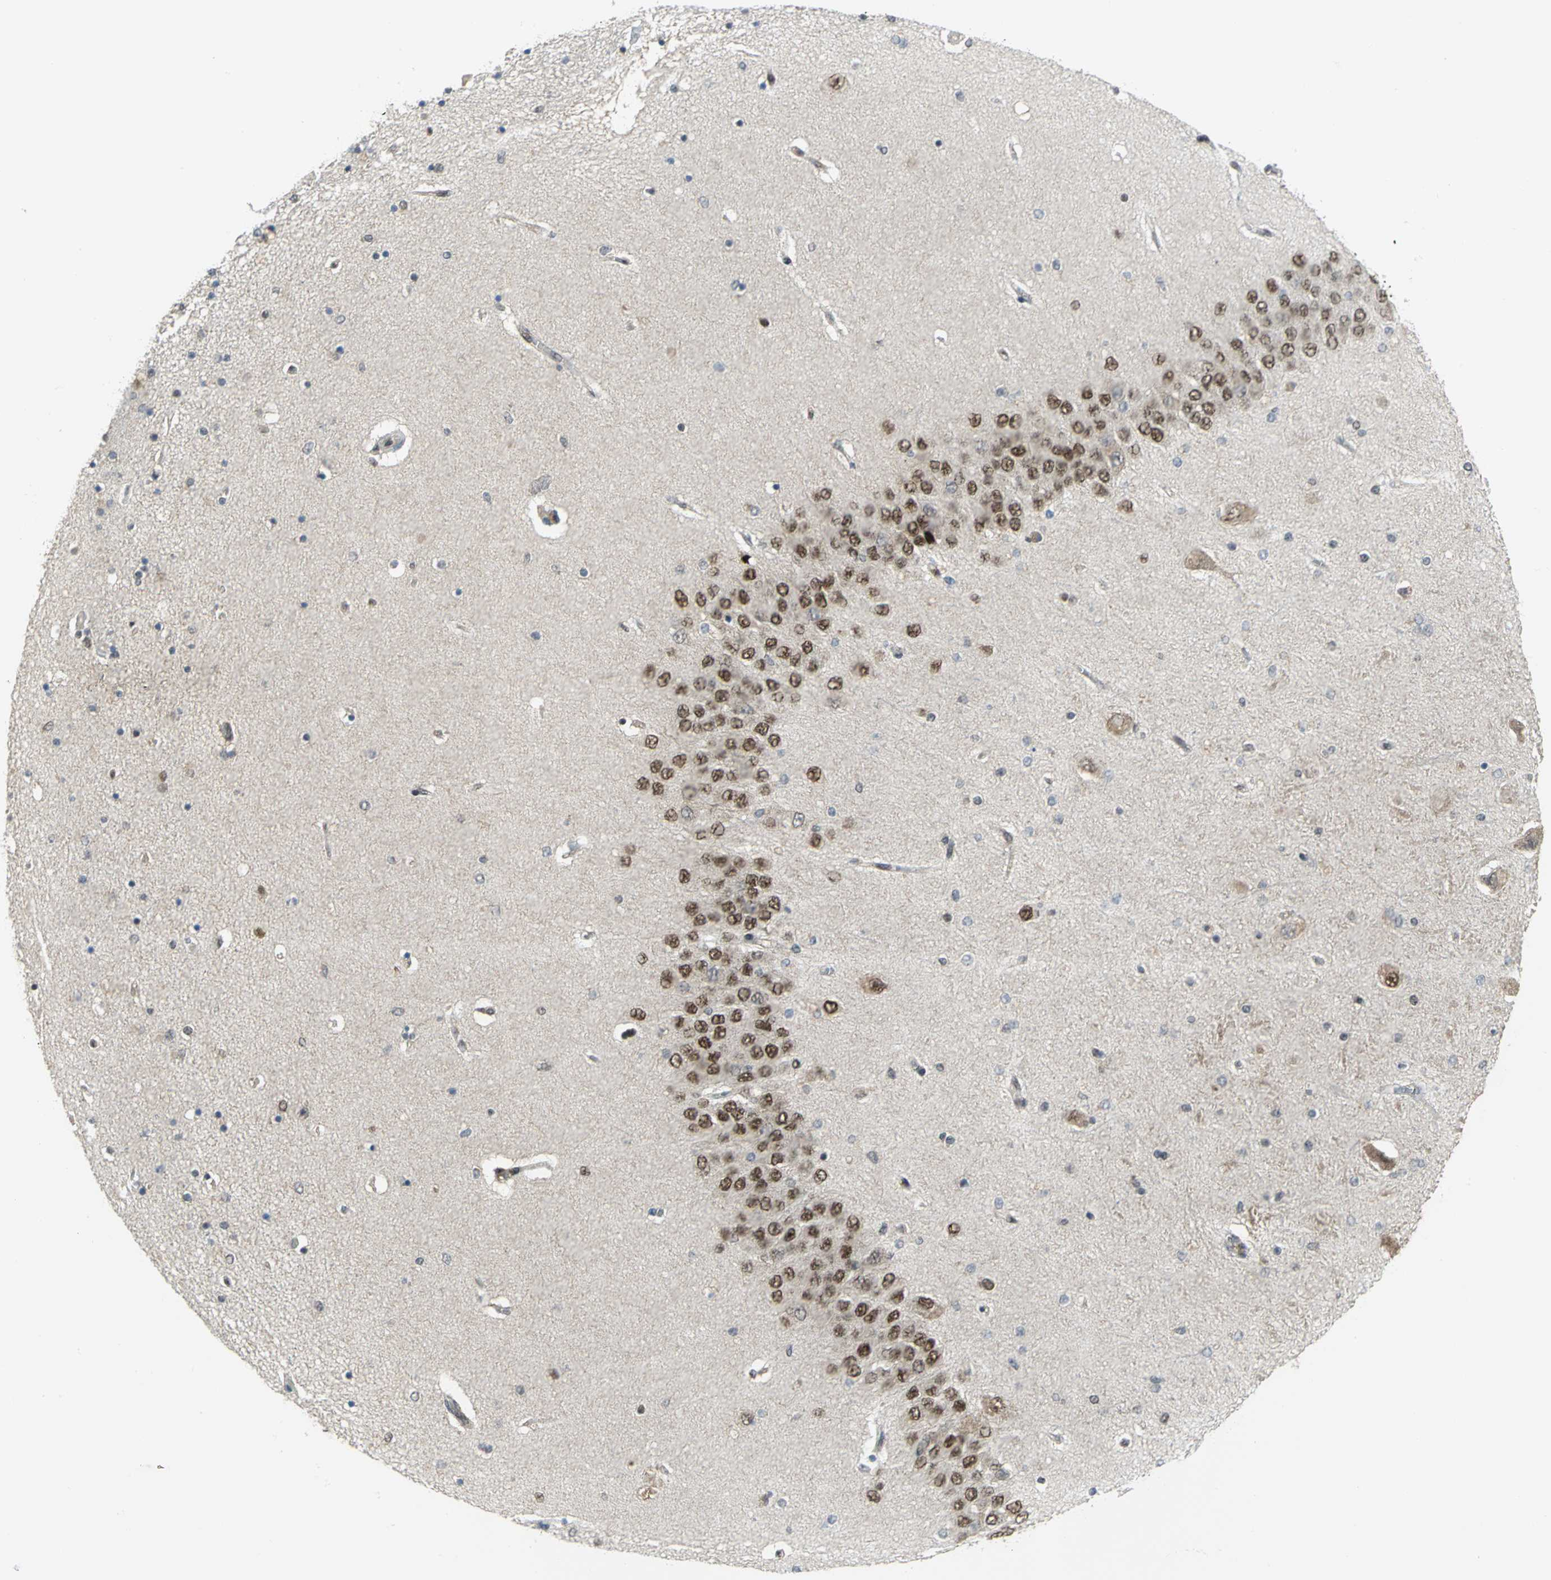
{"staining": {"intensity": "weak", "quantity": "<25%", "location": "nuclear"}, "tissue": "hippocampus", "cell_type": "Glial cells", "image_type": "normal", "snomed": [{"axis": "morphology", "description": "Normal tissue, NOS"}, {"axis": "topography", "description": "Hippocampus"}], "caption": "Glial cells are negative for brown protein staining in normal hippocampus. (Stains: DAB (3,3'-diaminobenzidine) IHC with hematoxylin counter stain, Microscopy: brightfield microscopy at high magnification).", "gene": "PSMA4", "patient": {"sex": "female", "age": 54}}